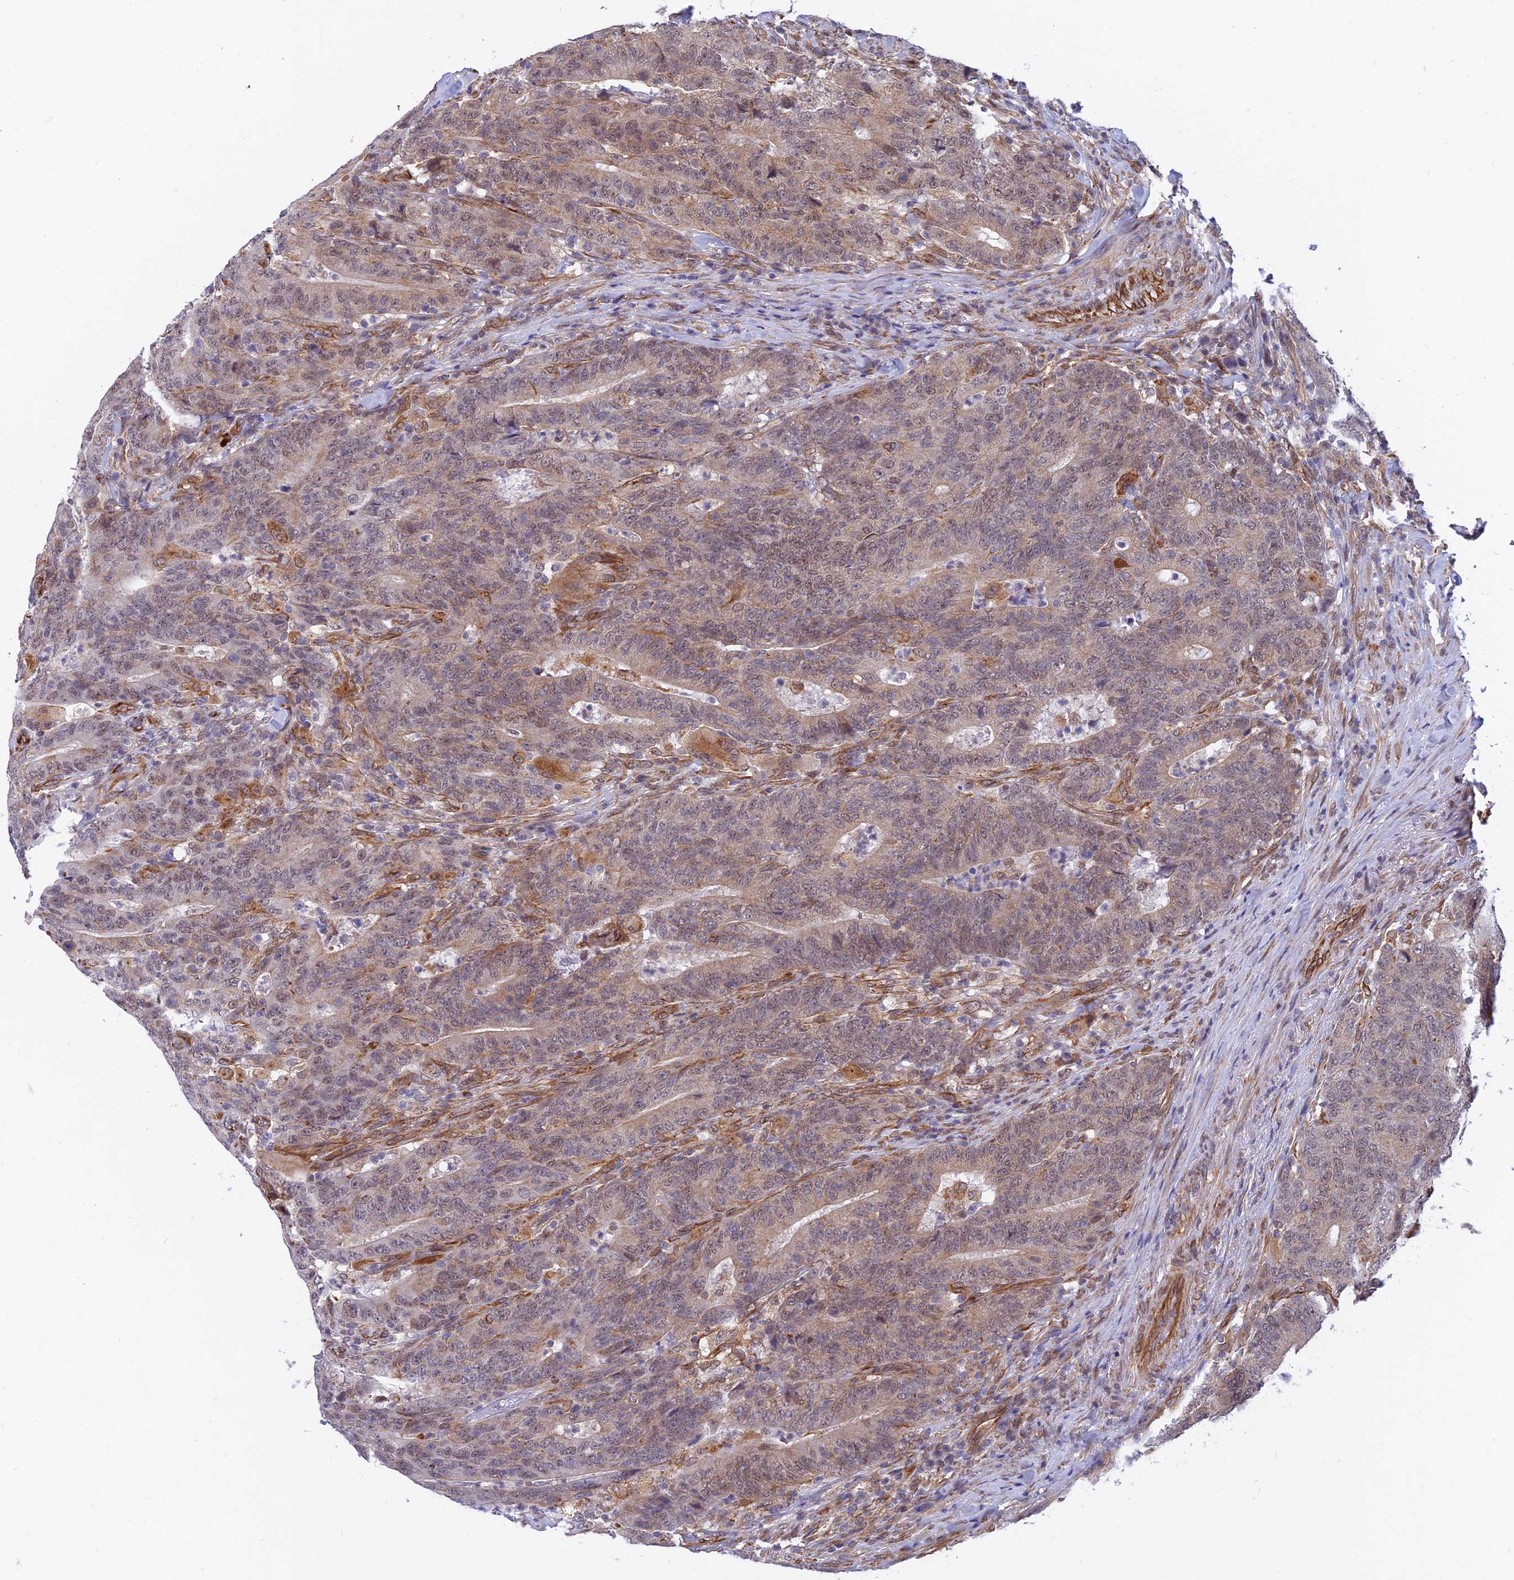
{"staining": {"intensity": "weak", "quantity": "25%-75%", "location": "cytoplasmic/membranous,nuclear"}, "tissue": "colorectal cancer", "cell_type": "Tumor cells", "image_type": "cancer", "snomed": [{"axis": "morphology", "description": "Normal tissue, NOS"}, {"axis": "morphology", "description": "Adenocarcinoma, NOS"}, {"axis": "topography", "description": "Colon"}], "caption": "Protein expression by immunohistochemistry (IHC) displays weak cytoplasmic/membranous and nuclear expression in approximately 25%-75% of tumor cells in colorectal cancer (adenocarcinoma).", "gene": "PAGR1", "patient": {"sex": "female", "age": 75}}